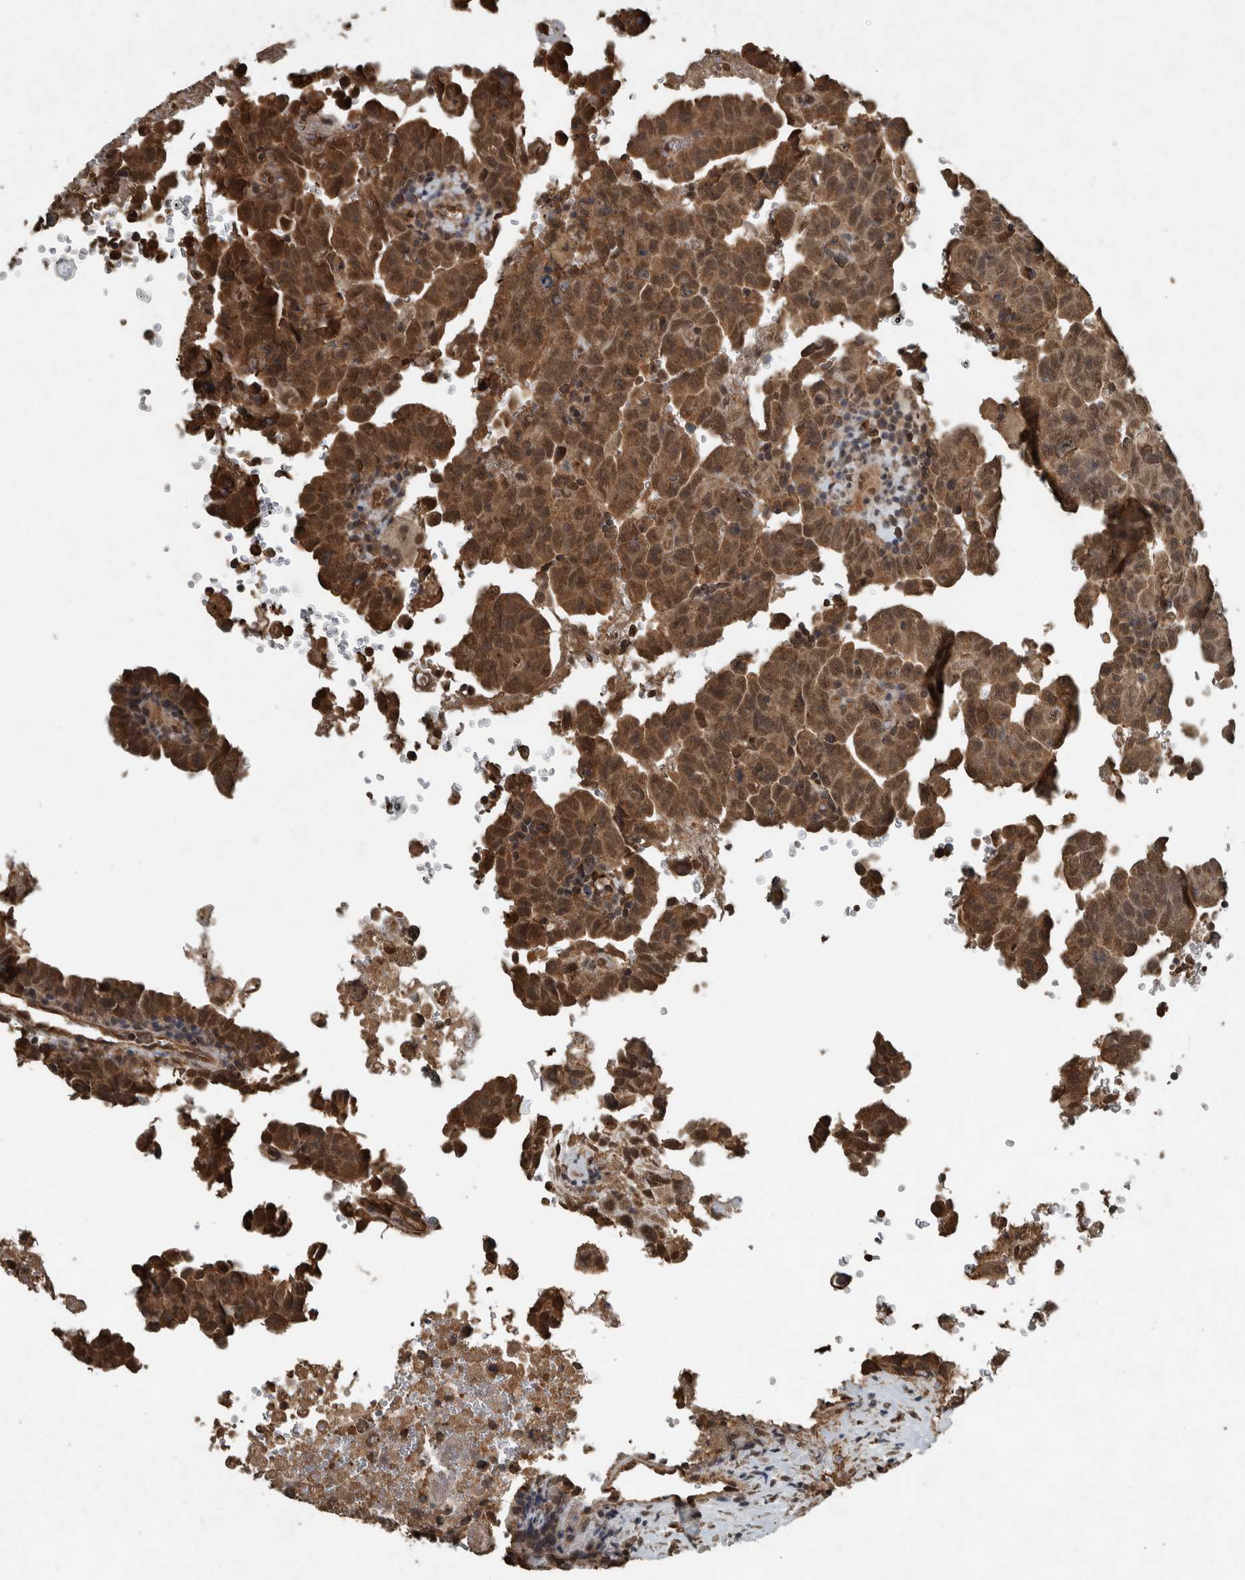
{"staining": {"intensity": "moderate", "quantity": ">75%", "location": "cytoplasmic/membranous,nuclear"}, "tissue": "testis cancer", "cell_type": "Tumor cells", "image_type": "cancer", "snomed": [{"axis": "morphology", "description": "Carcinoma, Embryonal, NOS"}, {"axis": "topography", "description": "Testis"}], "caption": "Tumor cells display medium levels of moderate cytoplasmic/membranous and nuclear expression in approximately >75% of cells in human testis cancer (embryonal carcinoma).", "gene": "ARHGEF12", "patient": {"sex": "male", "age": 28}}